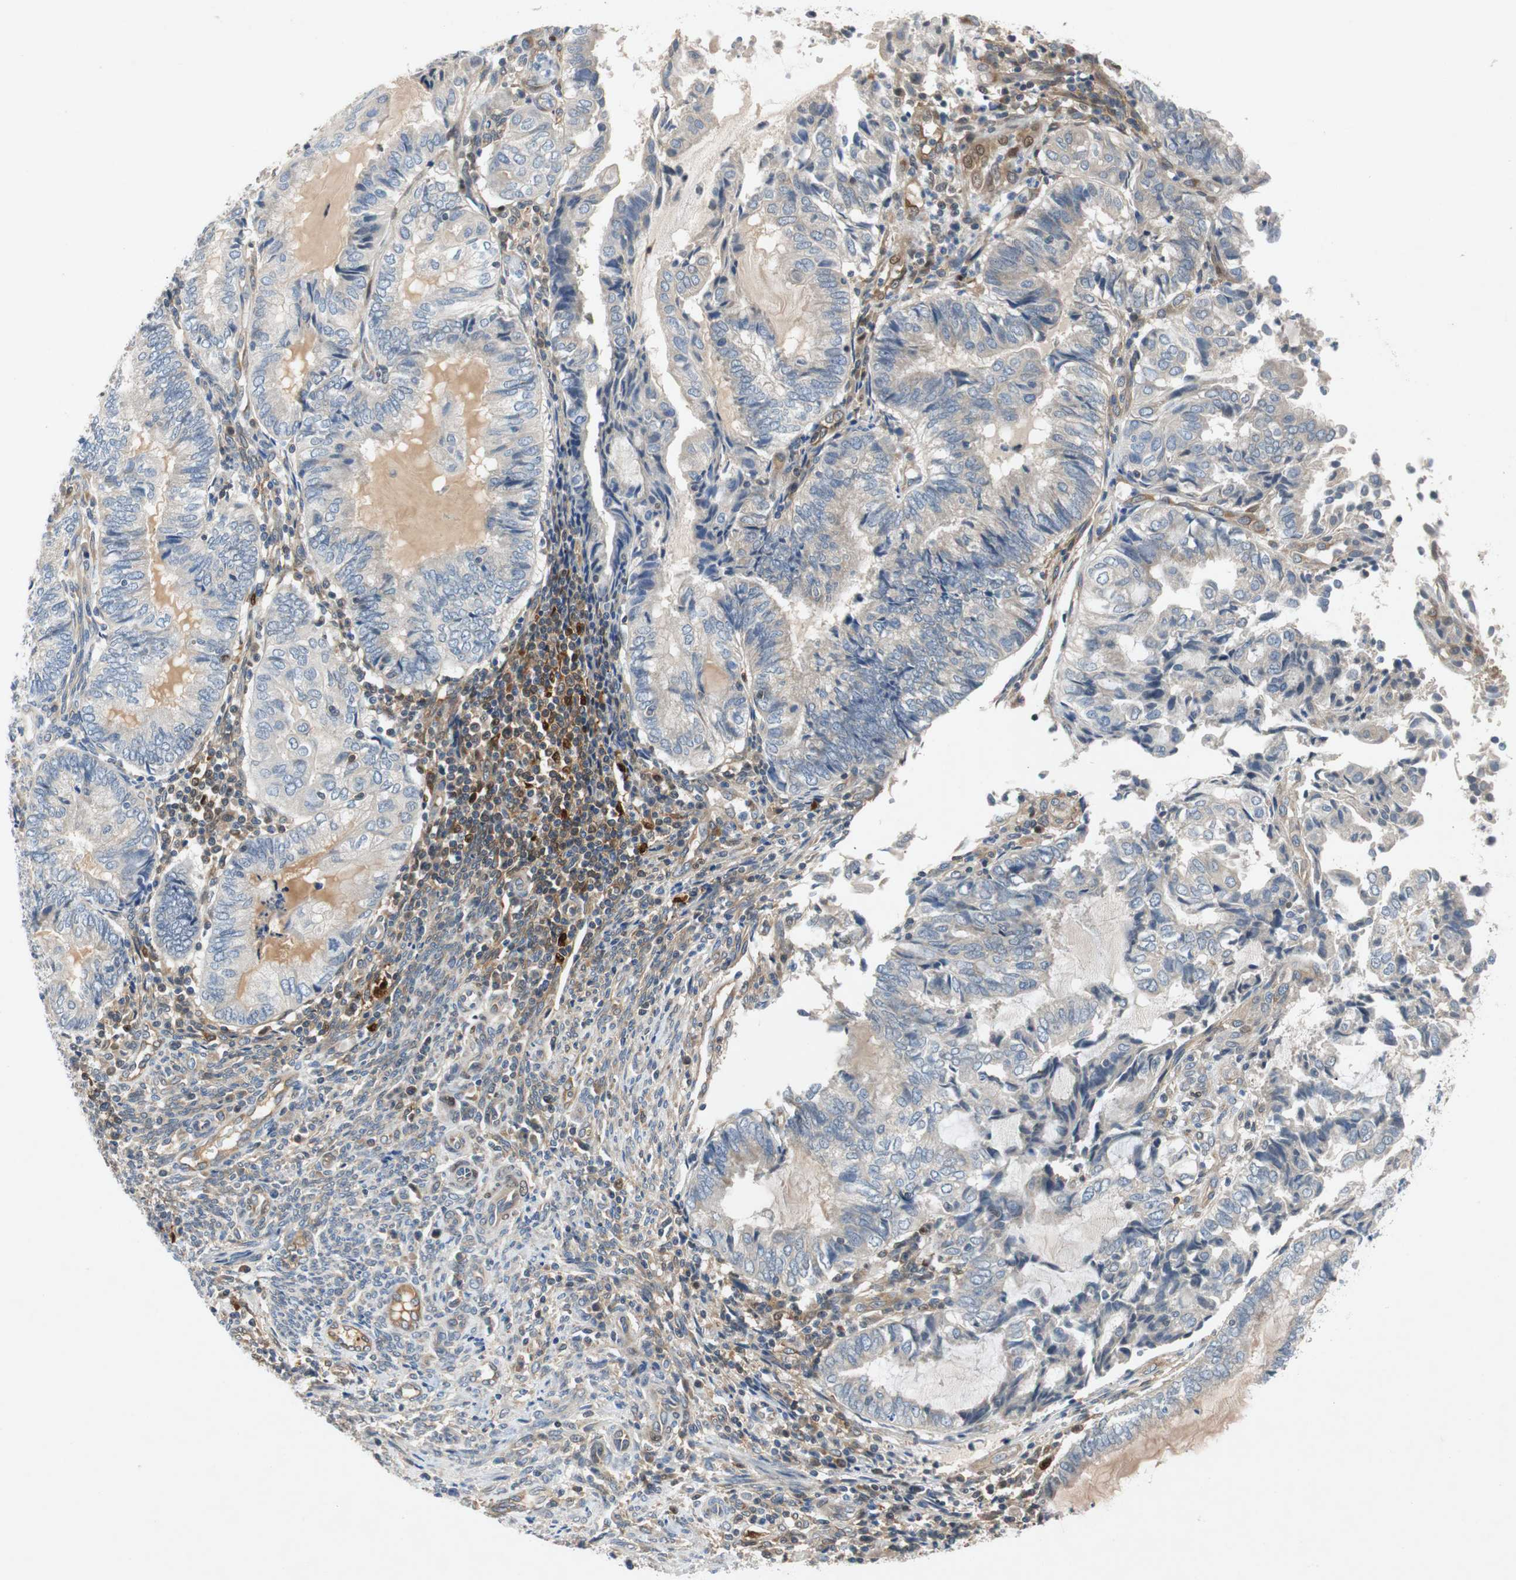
{"staining": {"intensity": "negative", "quantity": "none", "location": "none"}, "tissue": "endometrial cancer", "cell_type": "Tumor cells", "image_type": "cancer", "snomed": [{"axis": "morphology", "description": "Adenocarcinoma, NOS"}, {"axis": "topography", "description": "Uterus"}, {"axis": "topography", "description": "Endometrium"}], "caption": "Immunohistochemistry (IHC) of endometrial adenocarcinoma displays no staining in tumor cells.", "gene": "RELB", "patient": {"sex": "female", "age": 70}}